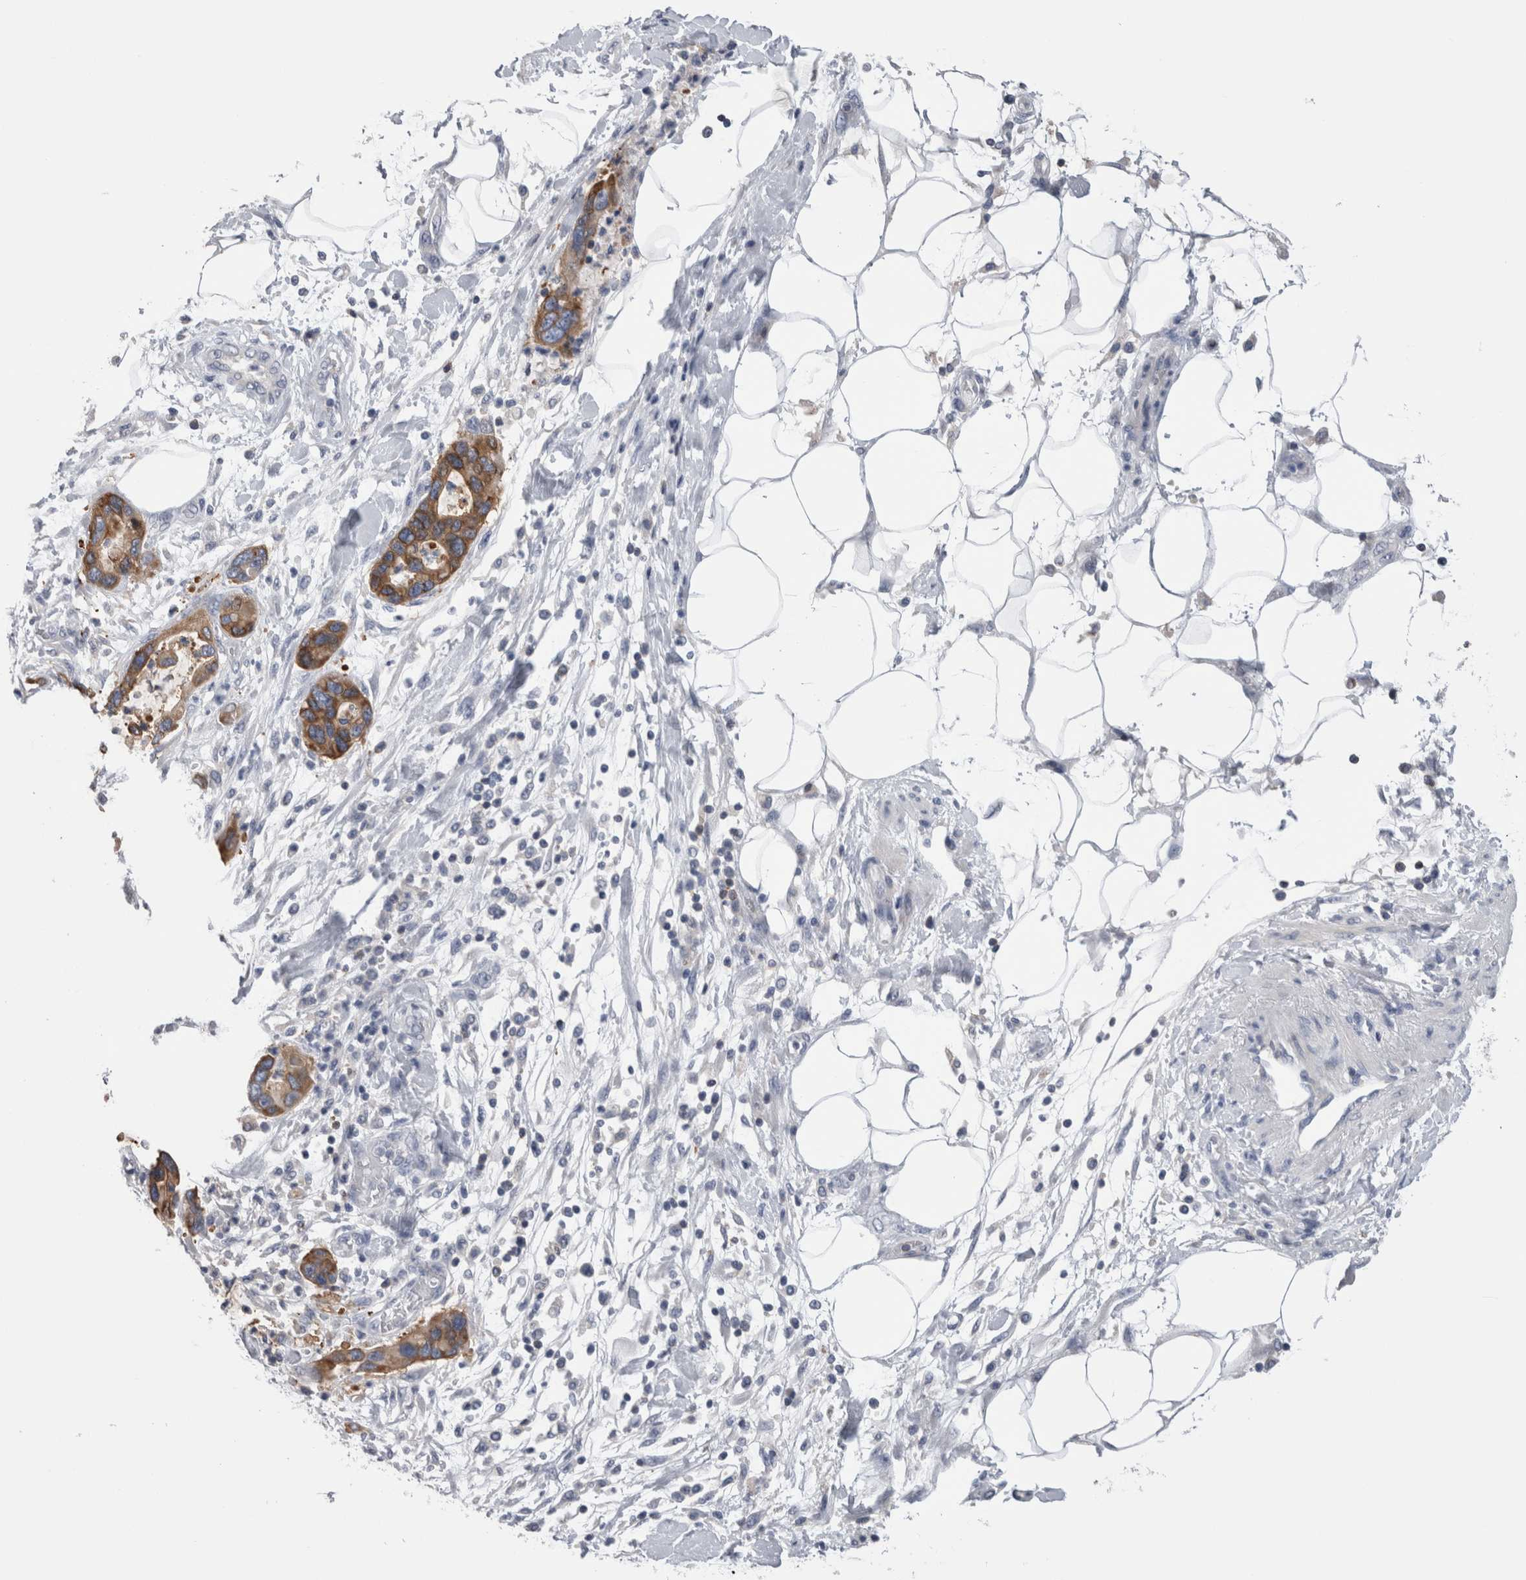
{"staining": {"intensity": "strong", "quantity": ">75%", "location": "cytoplasmic/membranous"}, "tissue": "pancreatic cancer", "cell_type": "Tumor cells", "image_type": "cancer", "snomed": [{"axis": "morphology", "description": "Normal tissue, NOS"}, {"axis": "morphology", "description": "Adenocarcinoma, NOS"}, {"axis": "topography", "description": "Pancreas"}], "caption": "A histopathology image showing strong cytoplasmic/membranous staining in approximately >75% of tumor cells in pancreatic cancer (adenocarcinoma), as visualized by brown immunohistochemical staining.", "gene": "DCTN6", "patient": {"sex": "female", "age": 71}}